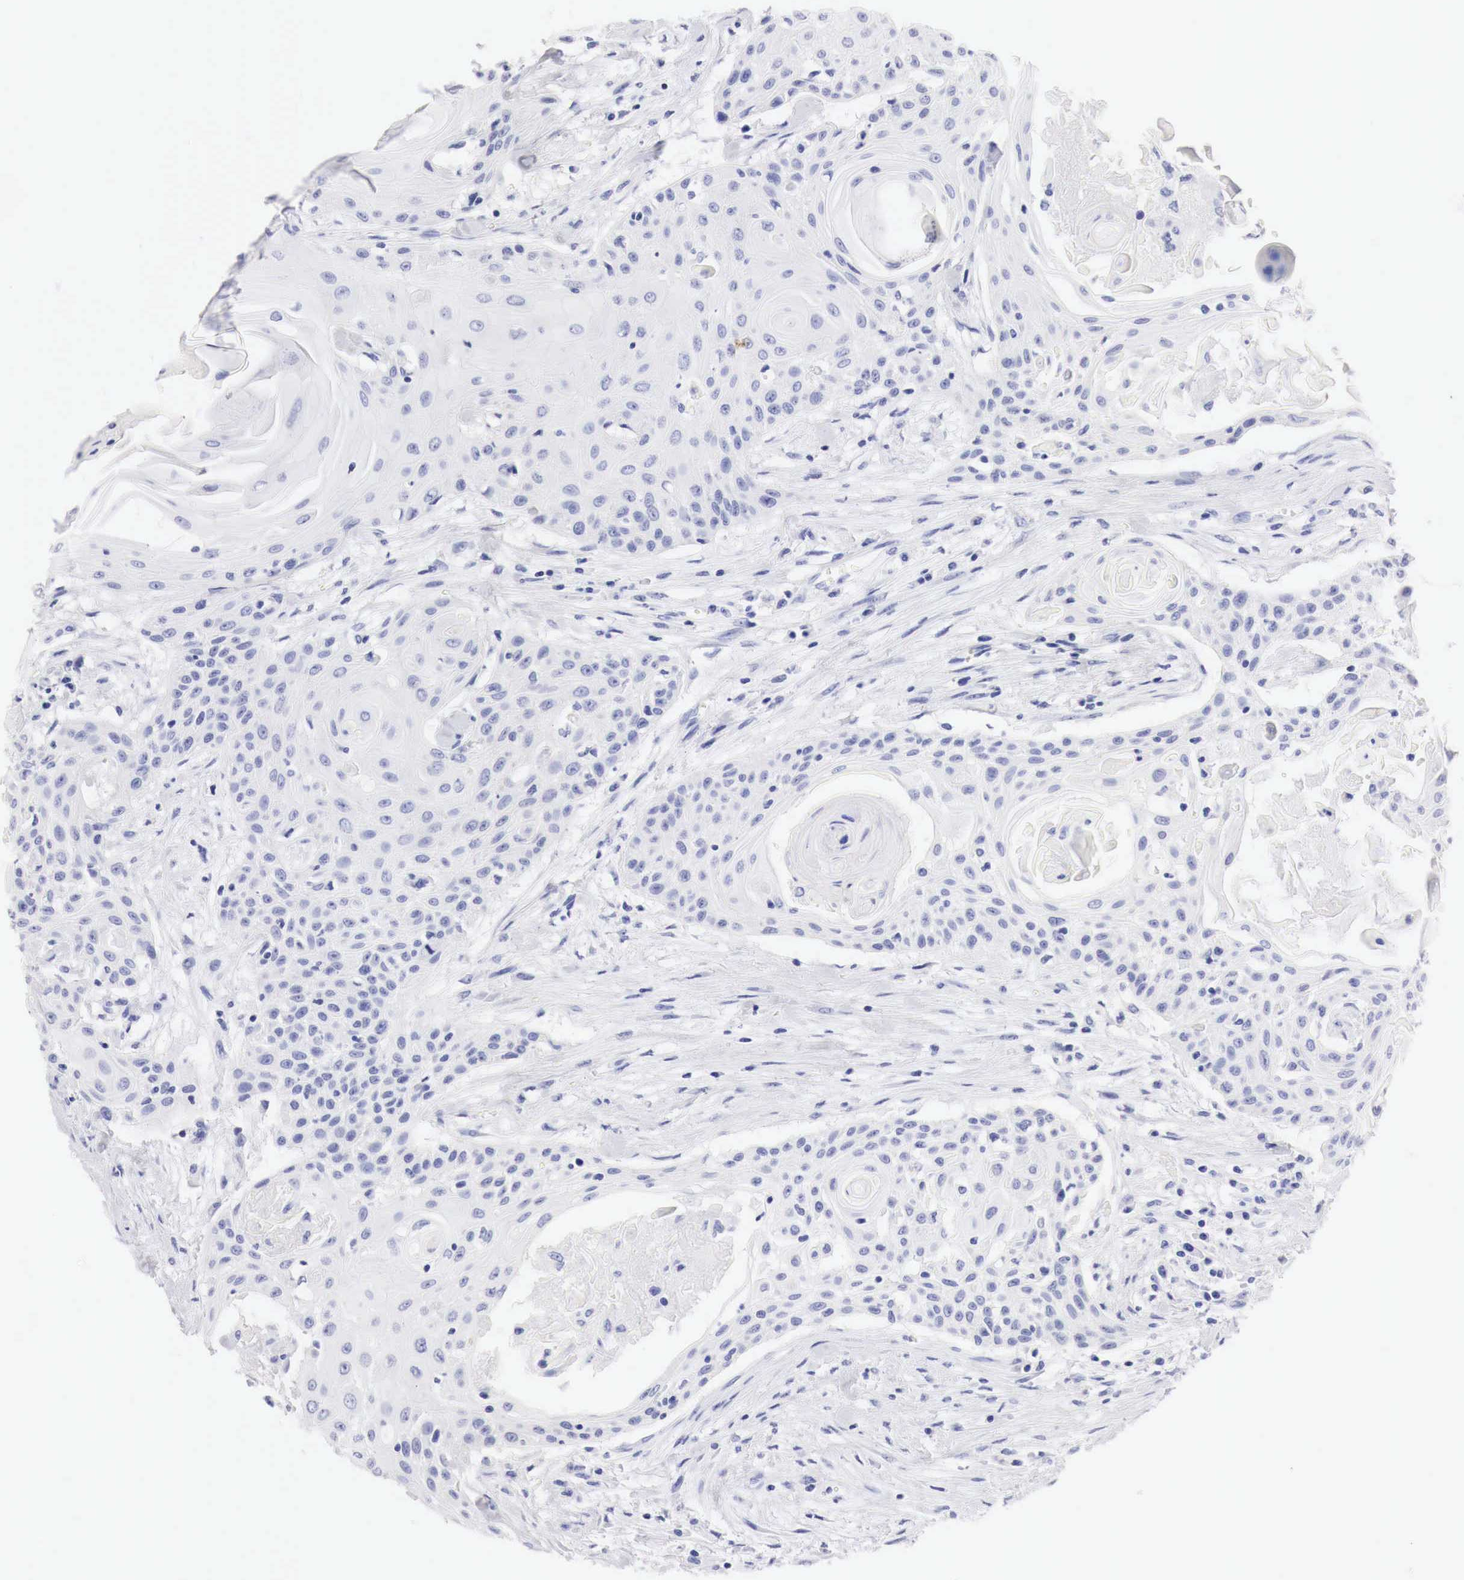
{"staining": {"intensity": "negative", "quantity": "none", "location": "none"}, "tissue": "head and neck cancer", "cell_type": "Tumor cells", "image_type": "cancer", "snomed": [{"axis": "morphology", "description": "Squamous cell carcinoma, NOS"}, {"axis": "morphology", "description": "Squamous cell carcinoma, metastatic, NOS"}, {"axis": "topography", "description": "Lymph node"}, {"axis": "topography", "description": "Salivary gland"}, {"axis": "topography", "description": "Head-Neck"}], "caption": "DAB (3,3'-diaminobenzidine) immunohistochemical staining of human head and neck squamous cell carcinoma reveals no significant positivity in tumor cells. (Brightfield microscopy of DAB immunohistochemistry (IHC) at high magnification).", "gene": "TYR", "patient": {"sex": "female", "age": 74}}